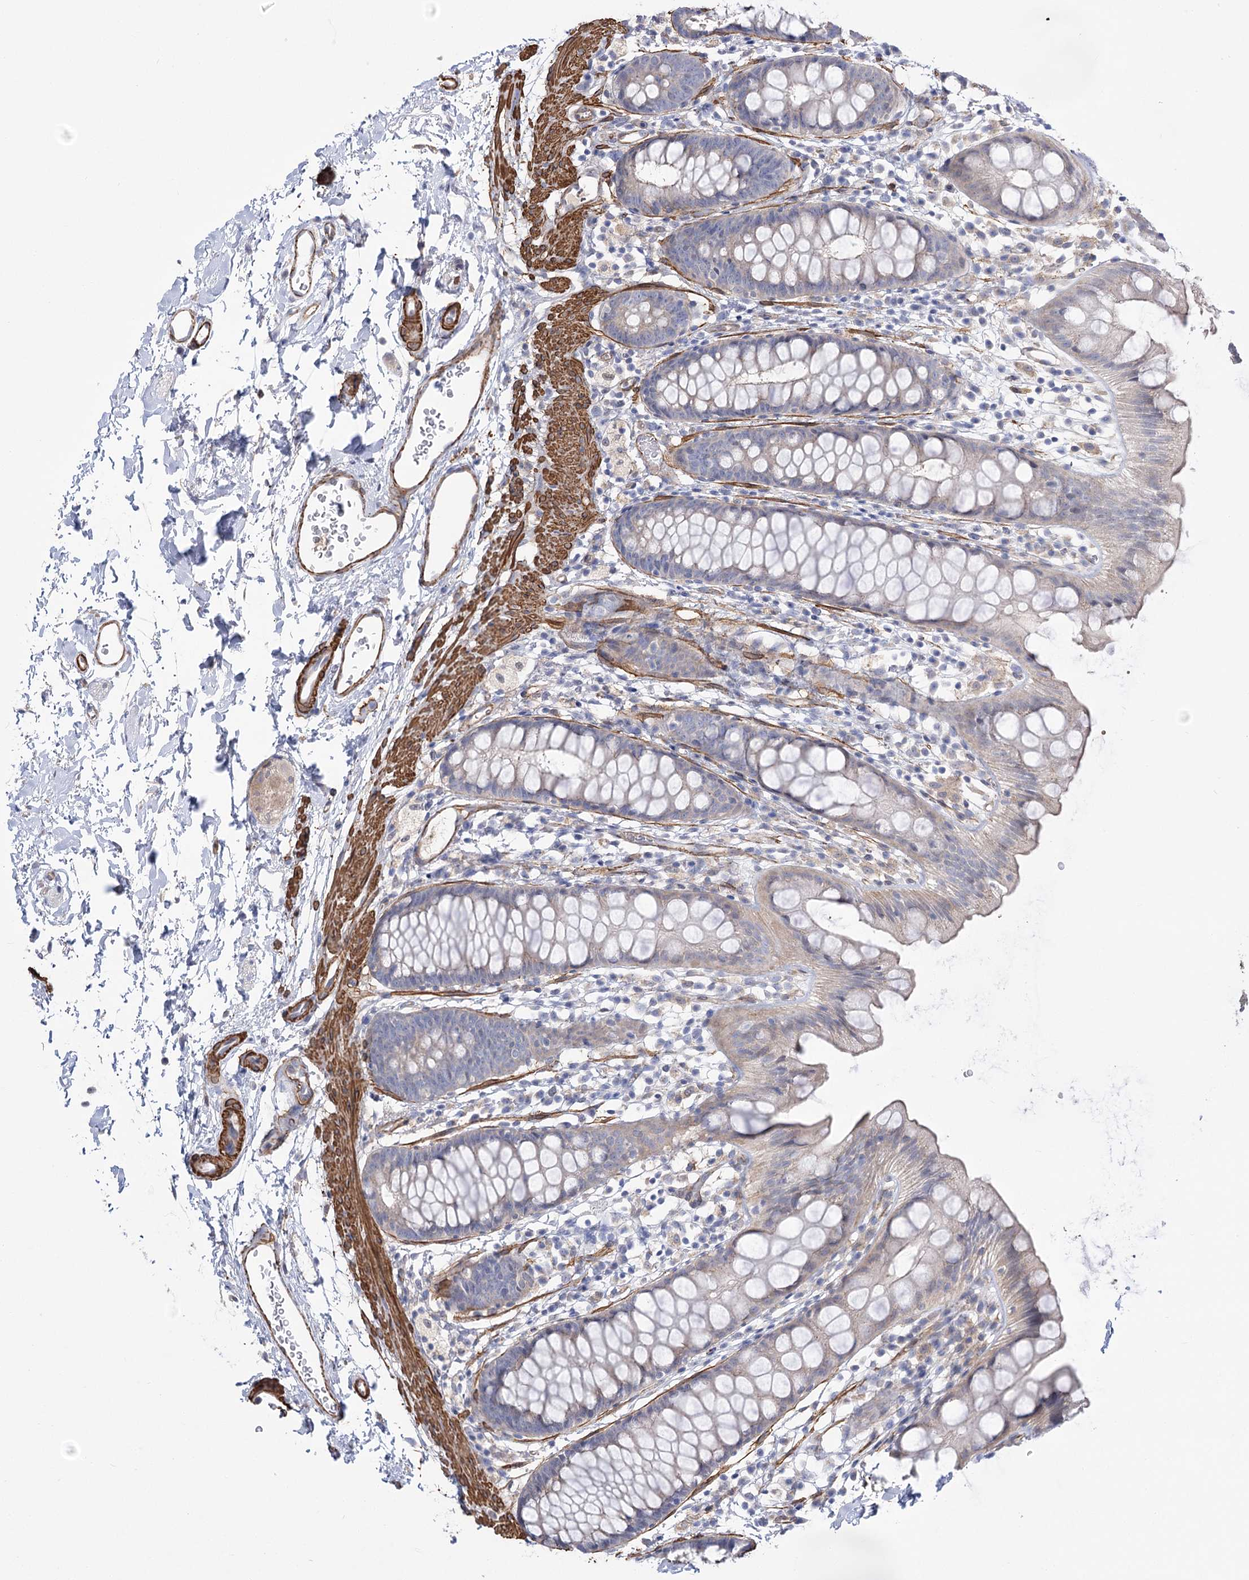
{"staining": {"intensity": "negative", "quantity": "none", "location": "none"}, "tissue": "rectum", "cell_type": "Glandular cells", "image_type": "normal", "snomed": [{"axis": "morphology", "description": "Normal tissue, NOS"}, {"axis": "topography", "description": "Rectum"}], "caption": "The micrograph displays no significant expression in glandular cells of rectum.", "gene": "WASHC3", "patient": {"sex": "female", "age": 65}}